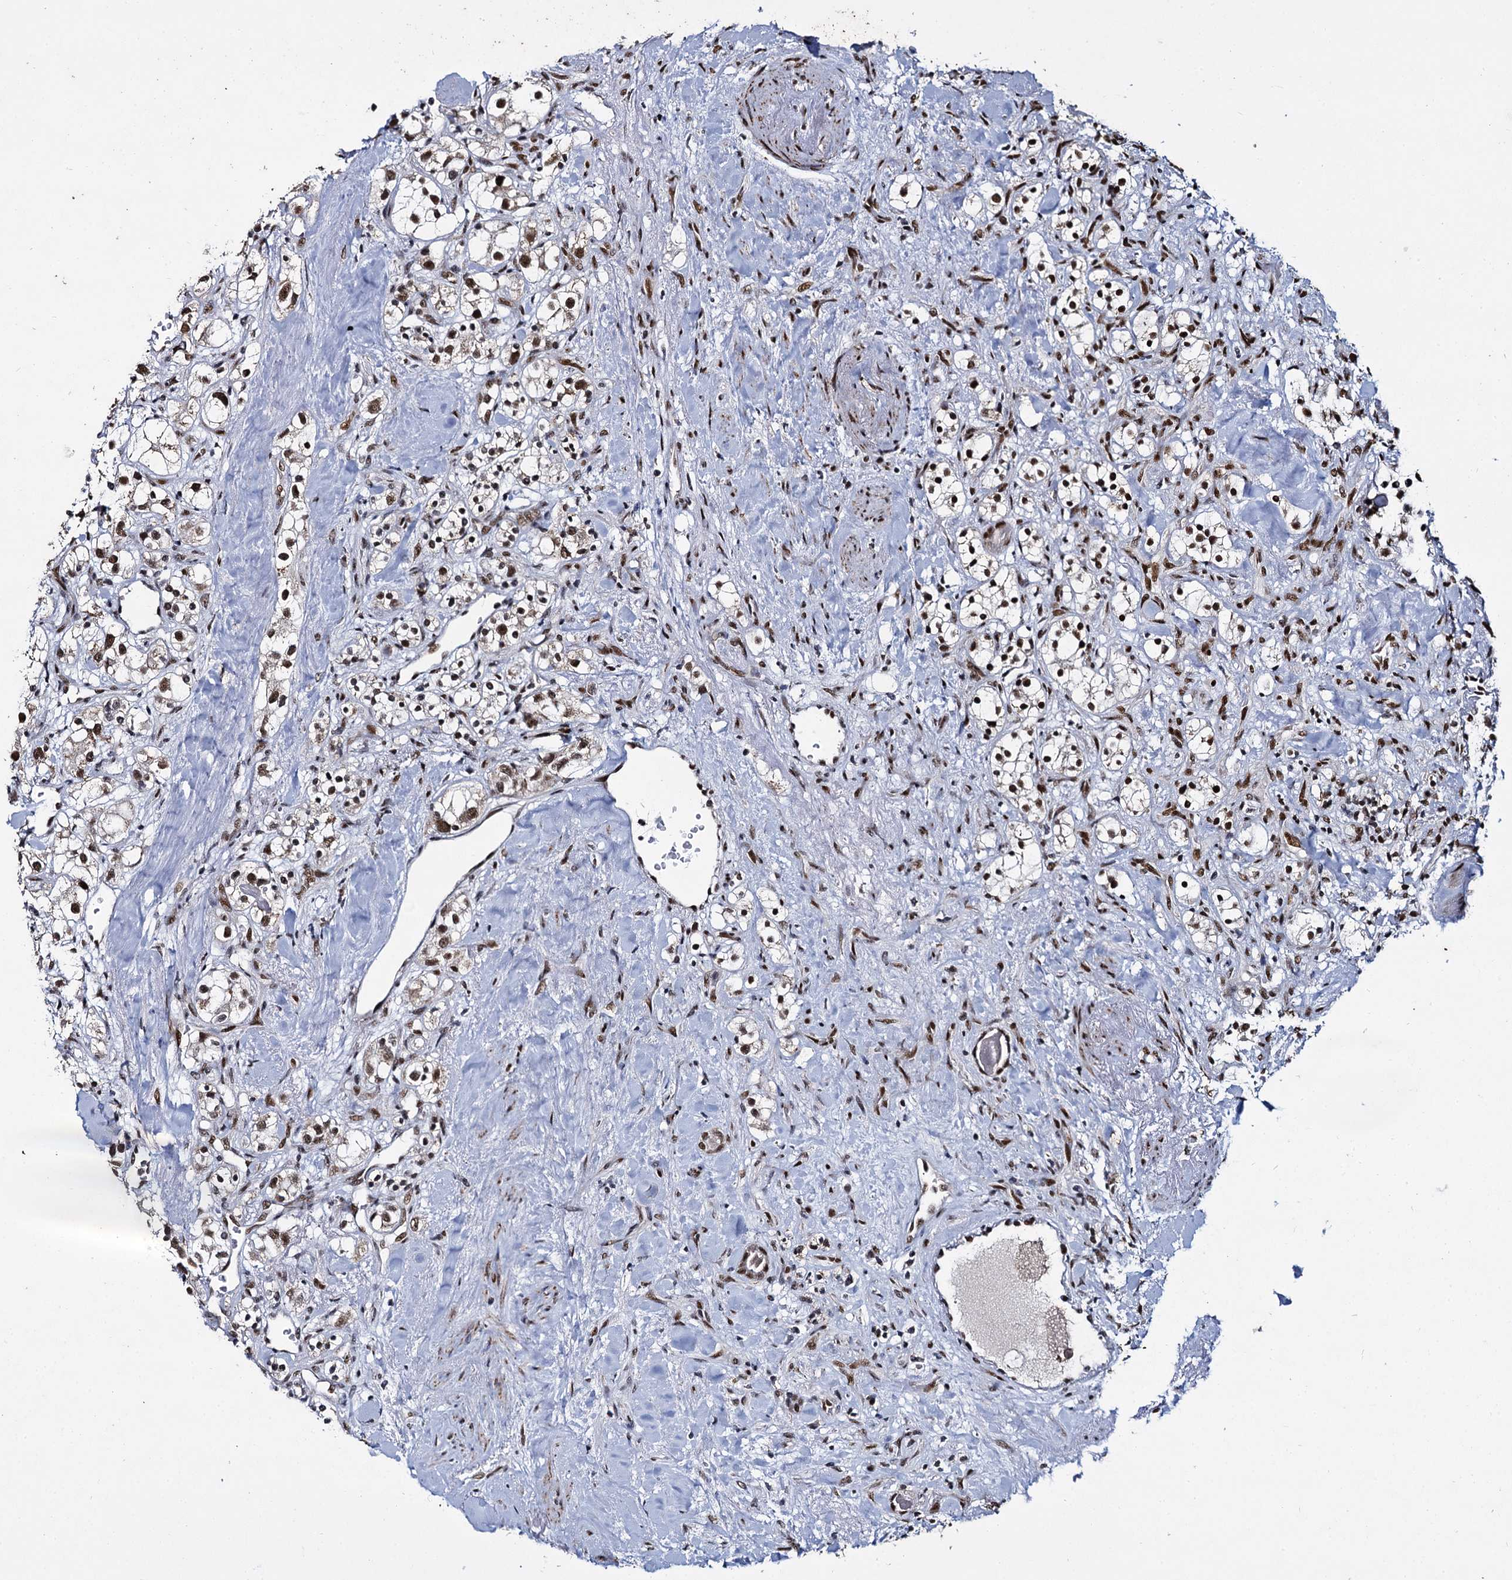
{"staining": {"intensity": "moderate", "quantity": "25%-75%", "location": "nuclear"}, "tissue": "renal cancer", "cell_type": "Tumor cells", "image_type": "cancer", "snomed": [{"axis": "morphology", "description": "Adenocarcinoma, NOS"}, {"axis": "topography", "description": "Kidney"}], "caption": "The micrograph demonstrates staining of adenocarcinoma (renal), revealing moderate nuclear protein positivity (brown color) within tumor cells. Nuclei are stained in blue.", "gene": "RPUSD4", "patient": {"sex": "male", "age": 77}}